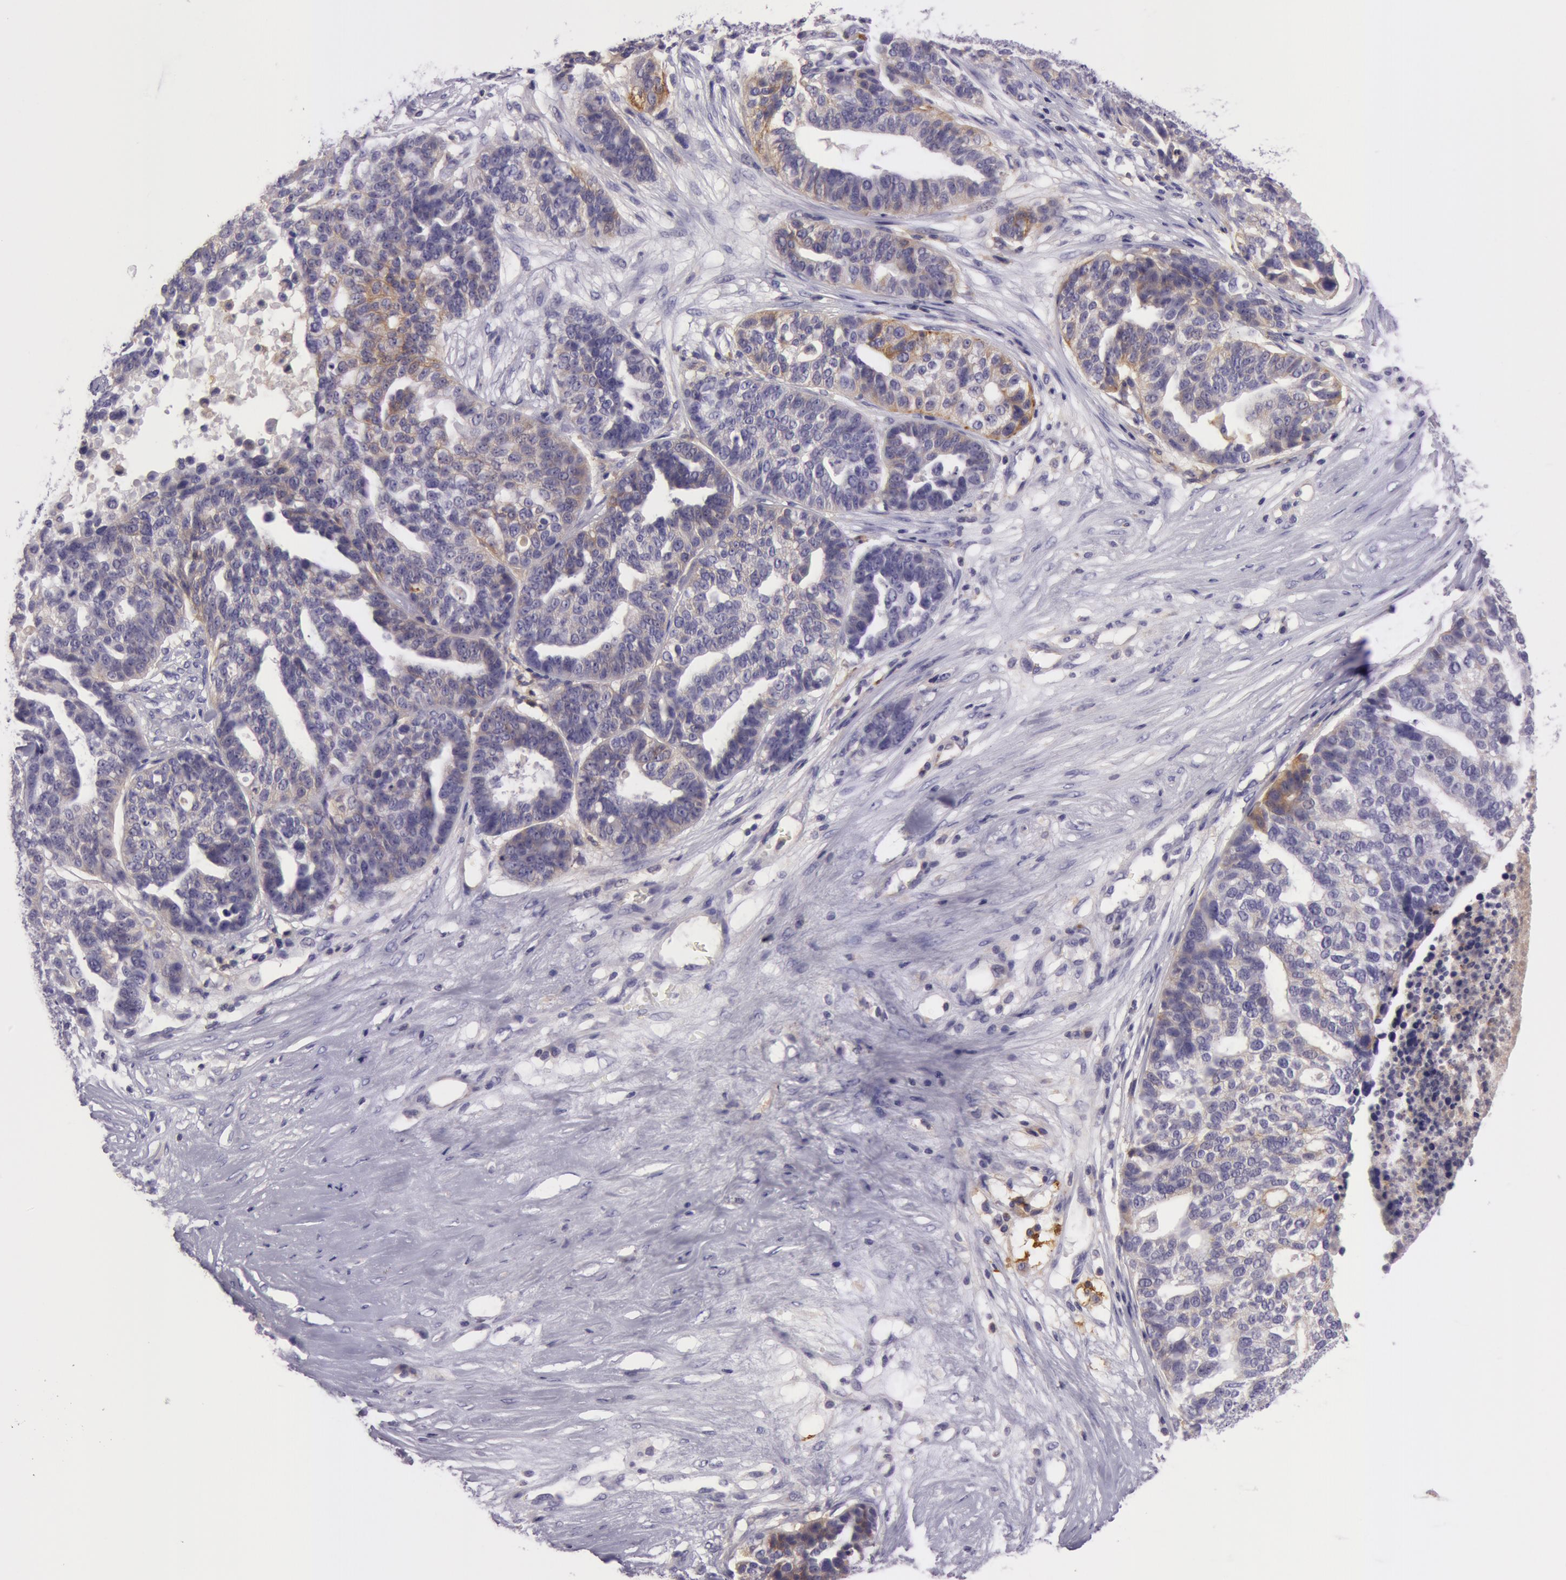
{"staining": {"intensity": "weak", "quantity": "25%-75%", "location": "cytoplasmic/membranous"}, "tissue": "ovarian cancer", "cell_type": "Tumor cells", "image_type": "cancer", "snomed": [{"axis": "morphology", "description": "Cystadenocarcinoma, serous, NOS"}, {"axis": "topography", "description": "Ovary"}], "caption": "Immunohistochemical staining of human ovarian cancer (serous cystadenocarcinoma) demonstrates low levels of weak cytoplasmic/membranous positivity in about 25%-75% of tumor cells.", "gene": "LY75", "patient": {"sex": "female", "age": 59}}